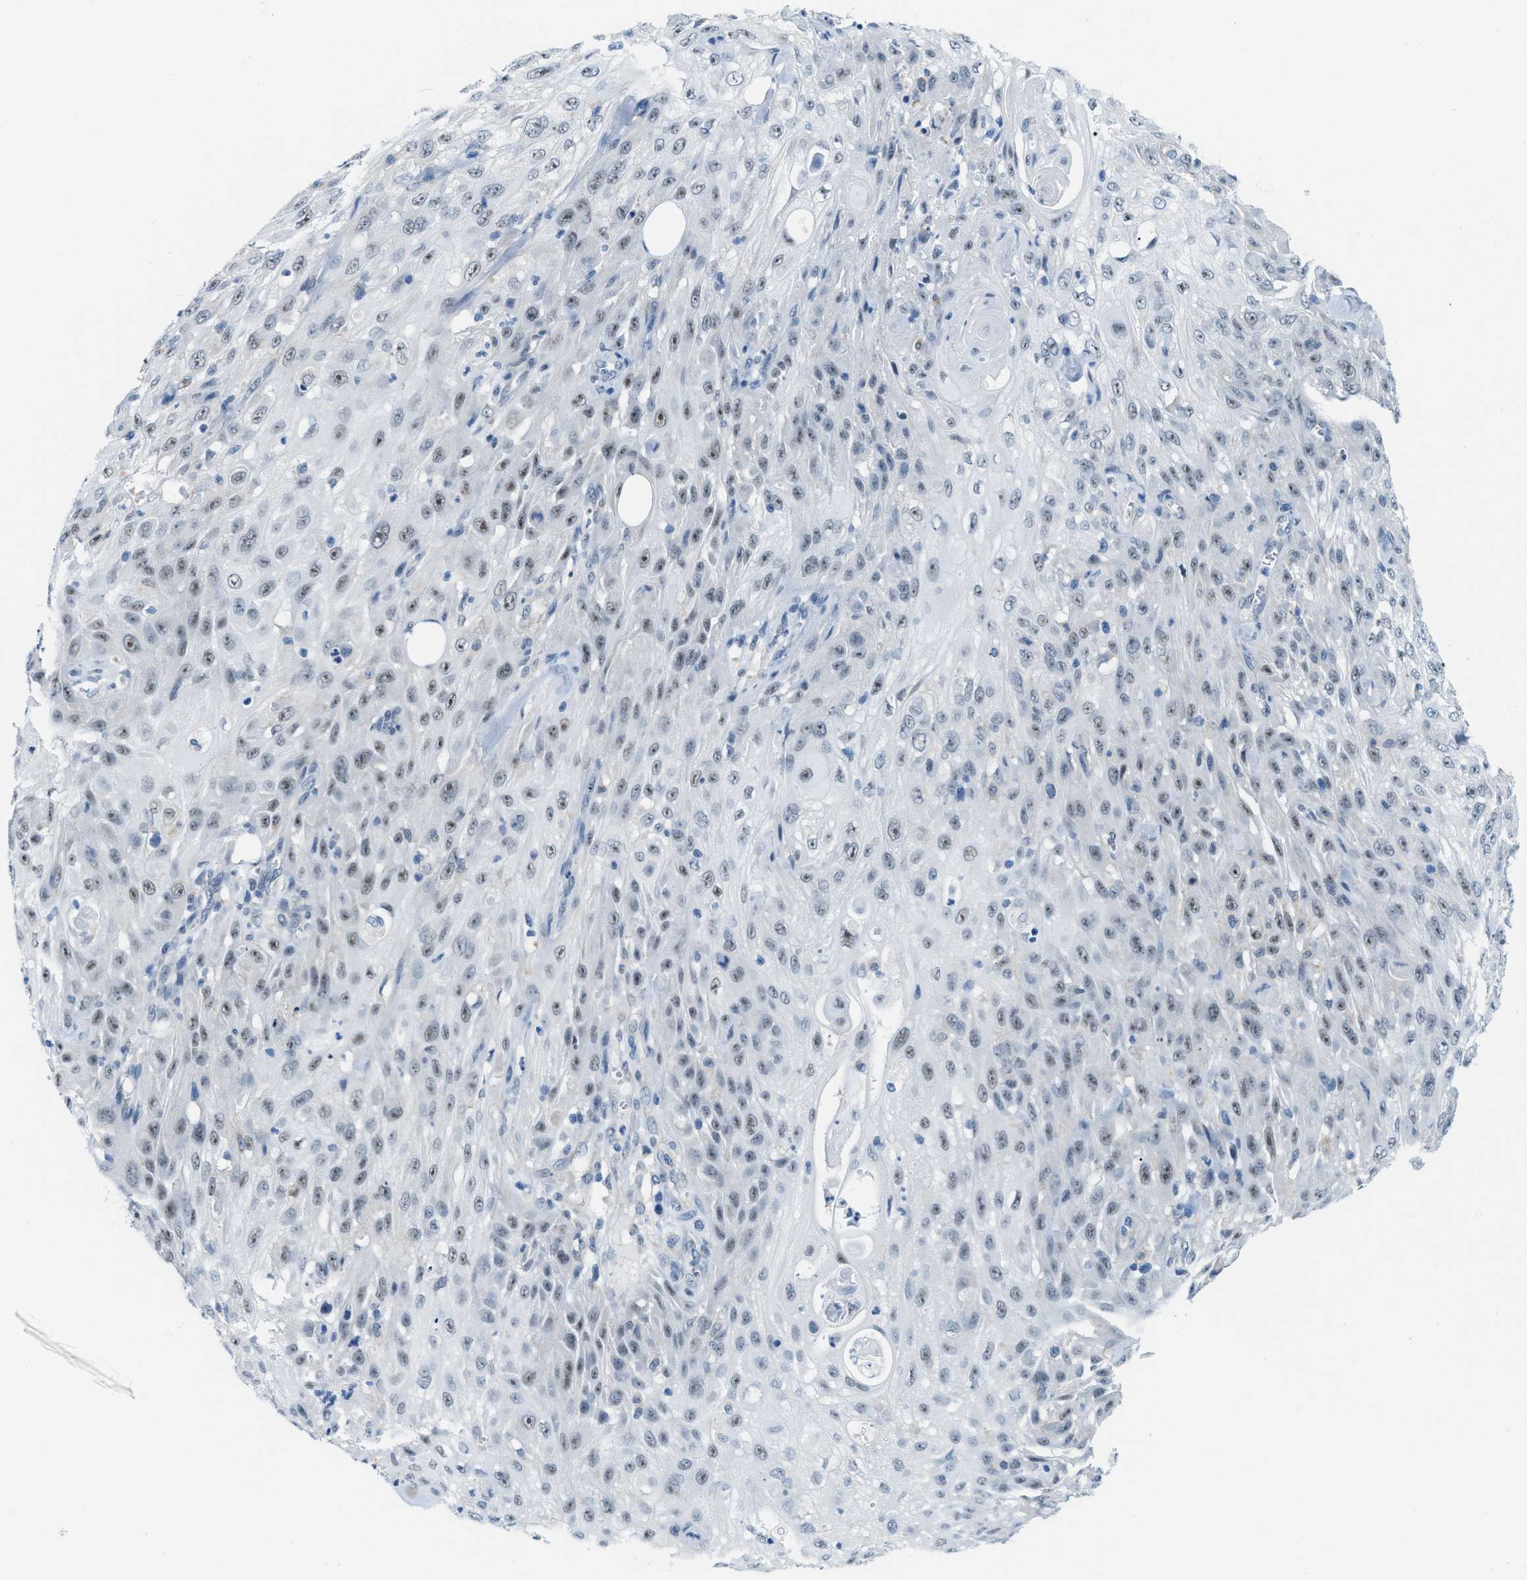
{"staining": {"intensity": "moderate", "quantity": "<25%", "location": "nuclear"}, "tissue": "skin cancer", "cell_type": "Tumor cells", "image_type": "cancer", "snomed": [{"axis": "morphology", "description": "Squamous cell carcinoma, NOS"}, {"axis": "topography", "description": "Skin"}], "caption": "IHC of skin squamous cell carcinoma reveals low levels of moderate nuclear expression in about <25% of tumor cells.", "gene": "PHRF1", "patient": {"sex": "male", "age": 75}}